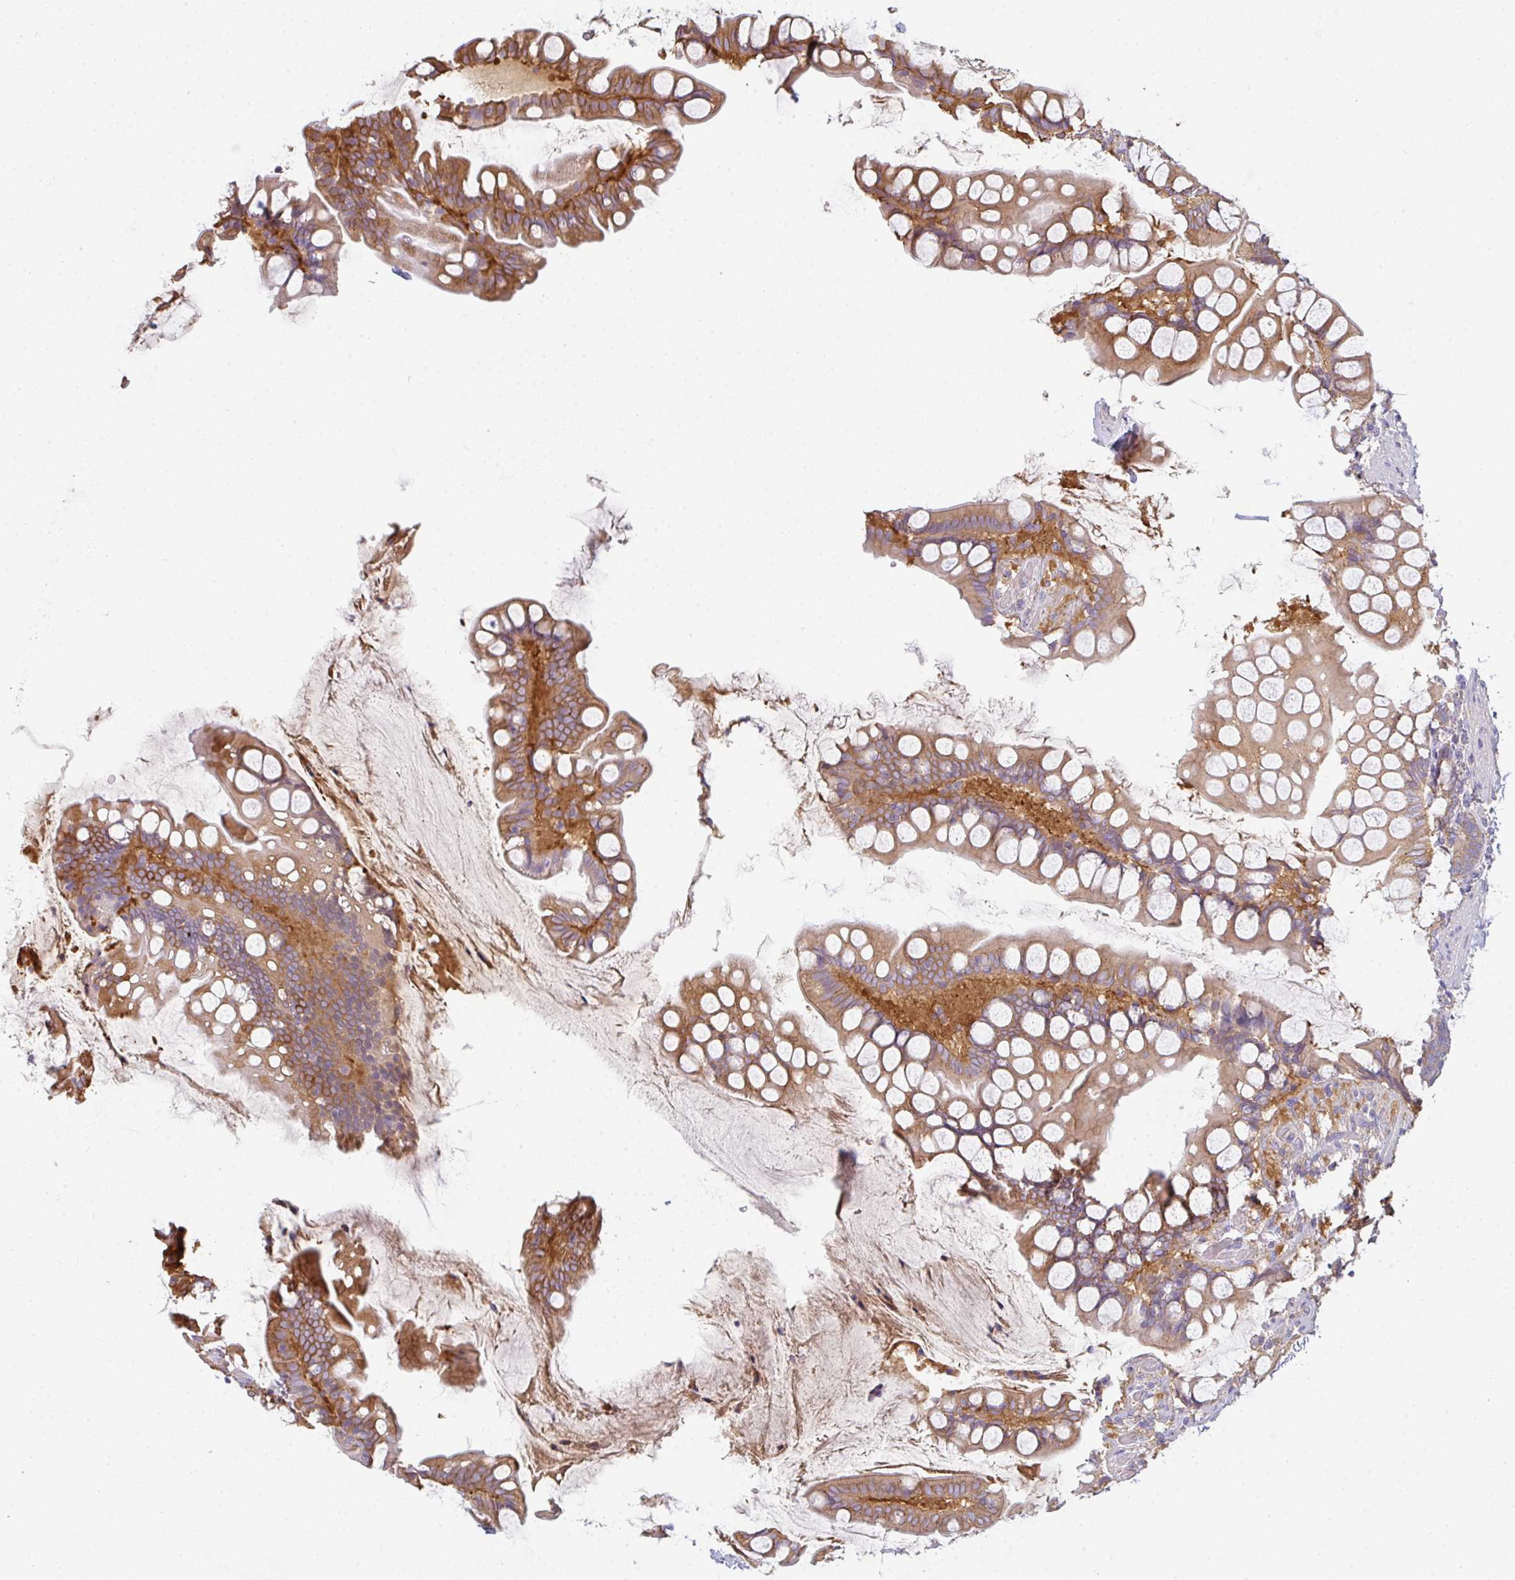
{"staining": {"intensity": "moderate", "quantity": ">75%", "location": "cytoplasmic/membranous"}, "tissue": "small intestine", "cell_type": "Glandular cells", "image_type": "normal", "snomed": [{"axis": "morphology", "description": "Normal tissue, NOS"}, {"axis": "topography", "description": "Small intestine"}], "caption": "Small intestine stained with DAB (3,3'-diaminobenzidine) immunohistochemistry (IHC) exhibits medium levels of moderate cytoplasmic/membranous expression in about >75% of glandular cells. The staining was performed using DAB (3,3'-diaminobenzidine), with brown indicating positive protein expression. Nuclei are stained blue with hematoxylin.", "gene": "SNX5", "patient": {"sex": "male", "age": 70}}